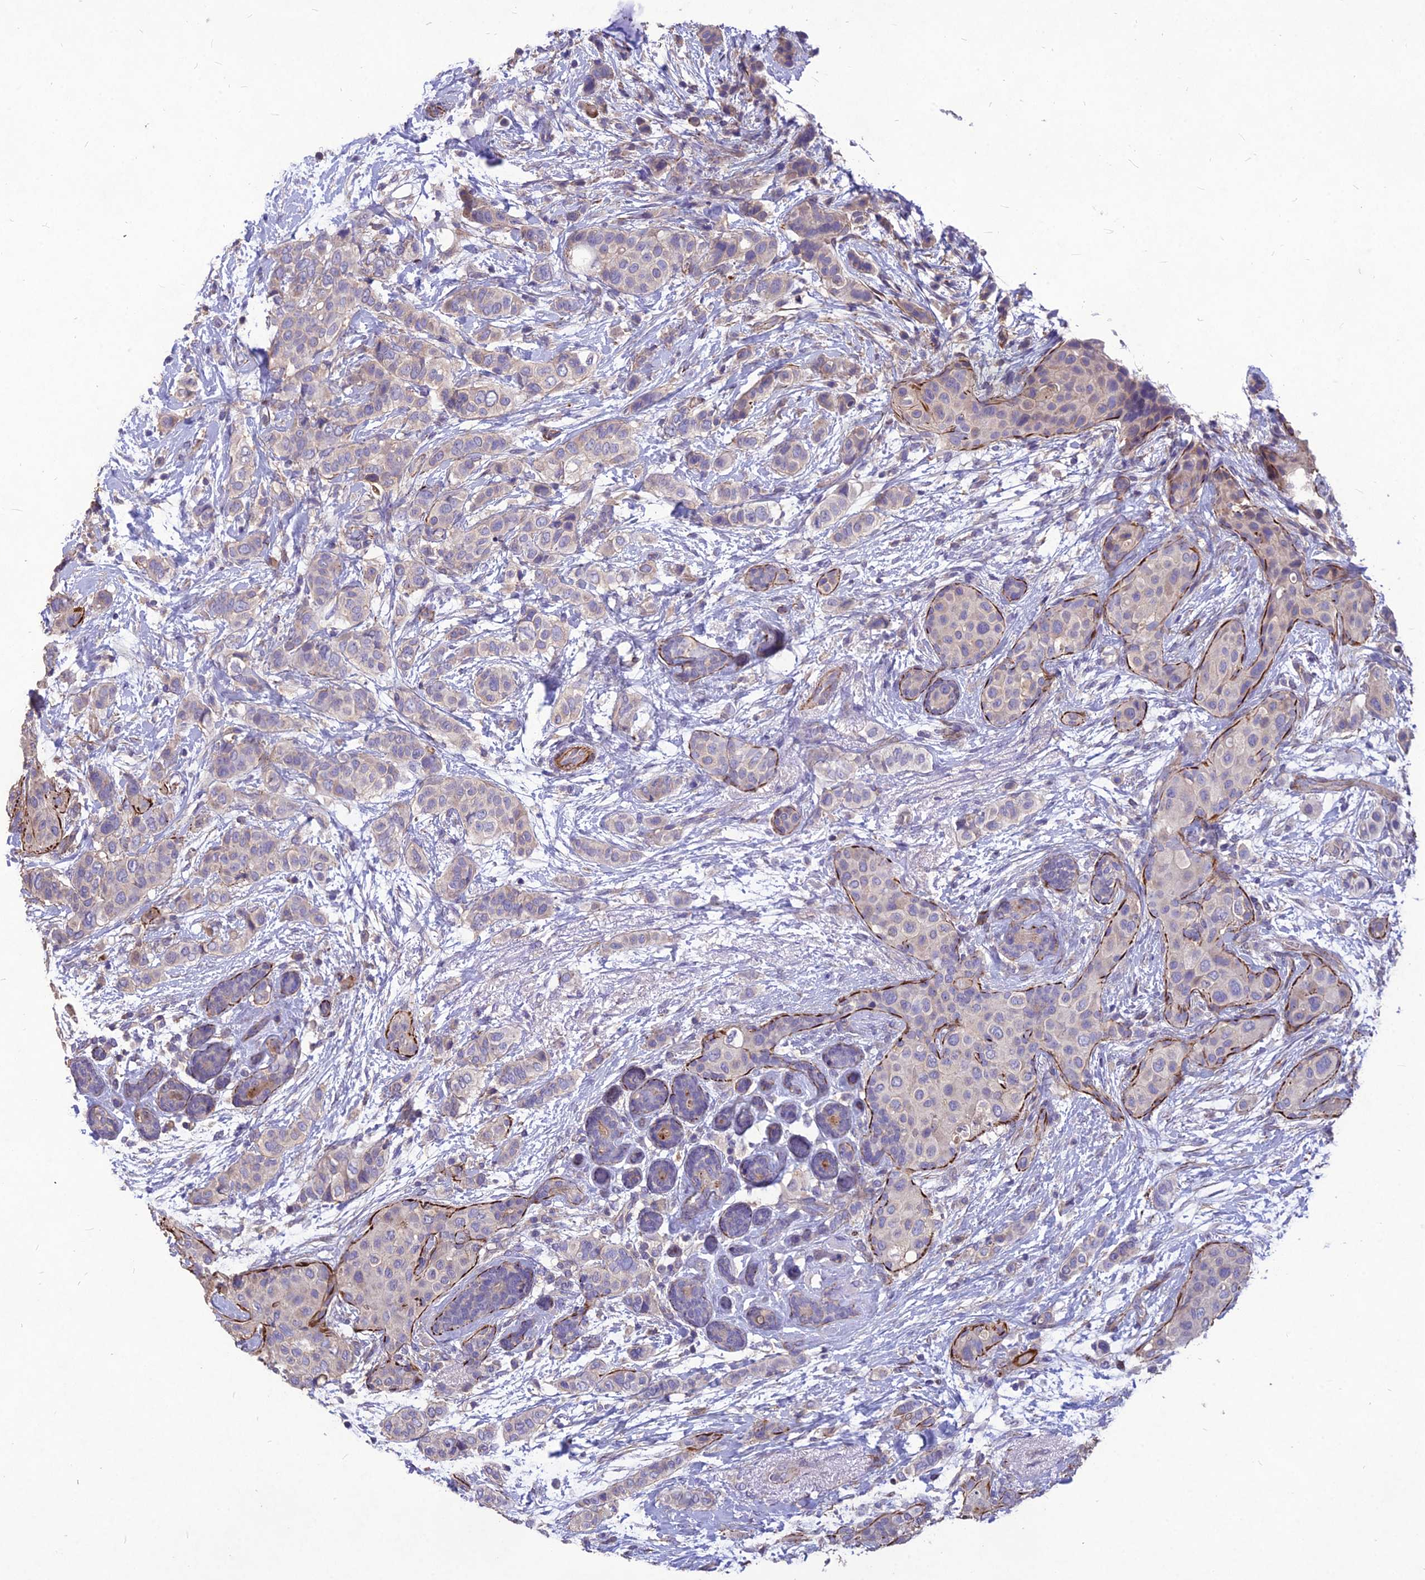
{"staining": {"intensity": "negative", "quantity": "none", "location": "none"}, "tissue": "breast cancer", "cell_type": "Tumor cells", "image_type": "cancer", "snomed": [{"axis": "morphology", "description": "Lobular carcinoma"}, {"axis": "topography", "description": "Breast"}], "caption": "An image of breast lobular carcinoma stained for a protein shows no brown staining in tumor cells. Nuclei are stained in blue.", "gene": "CLUH", "patient": {"sex": "female", "age": 51}}